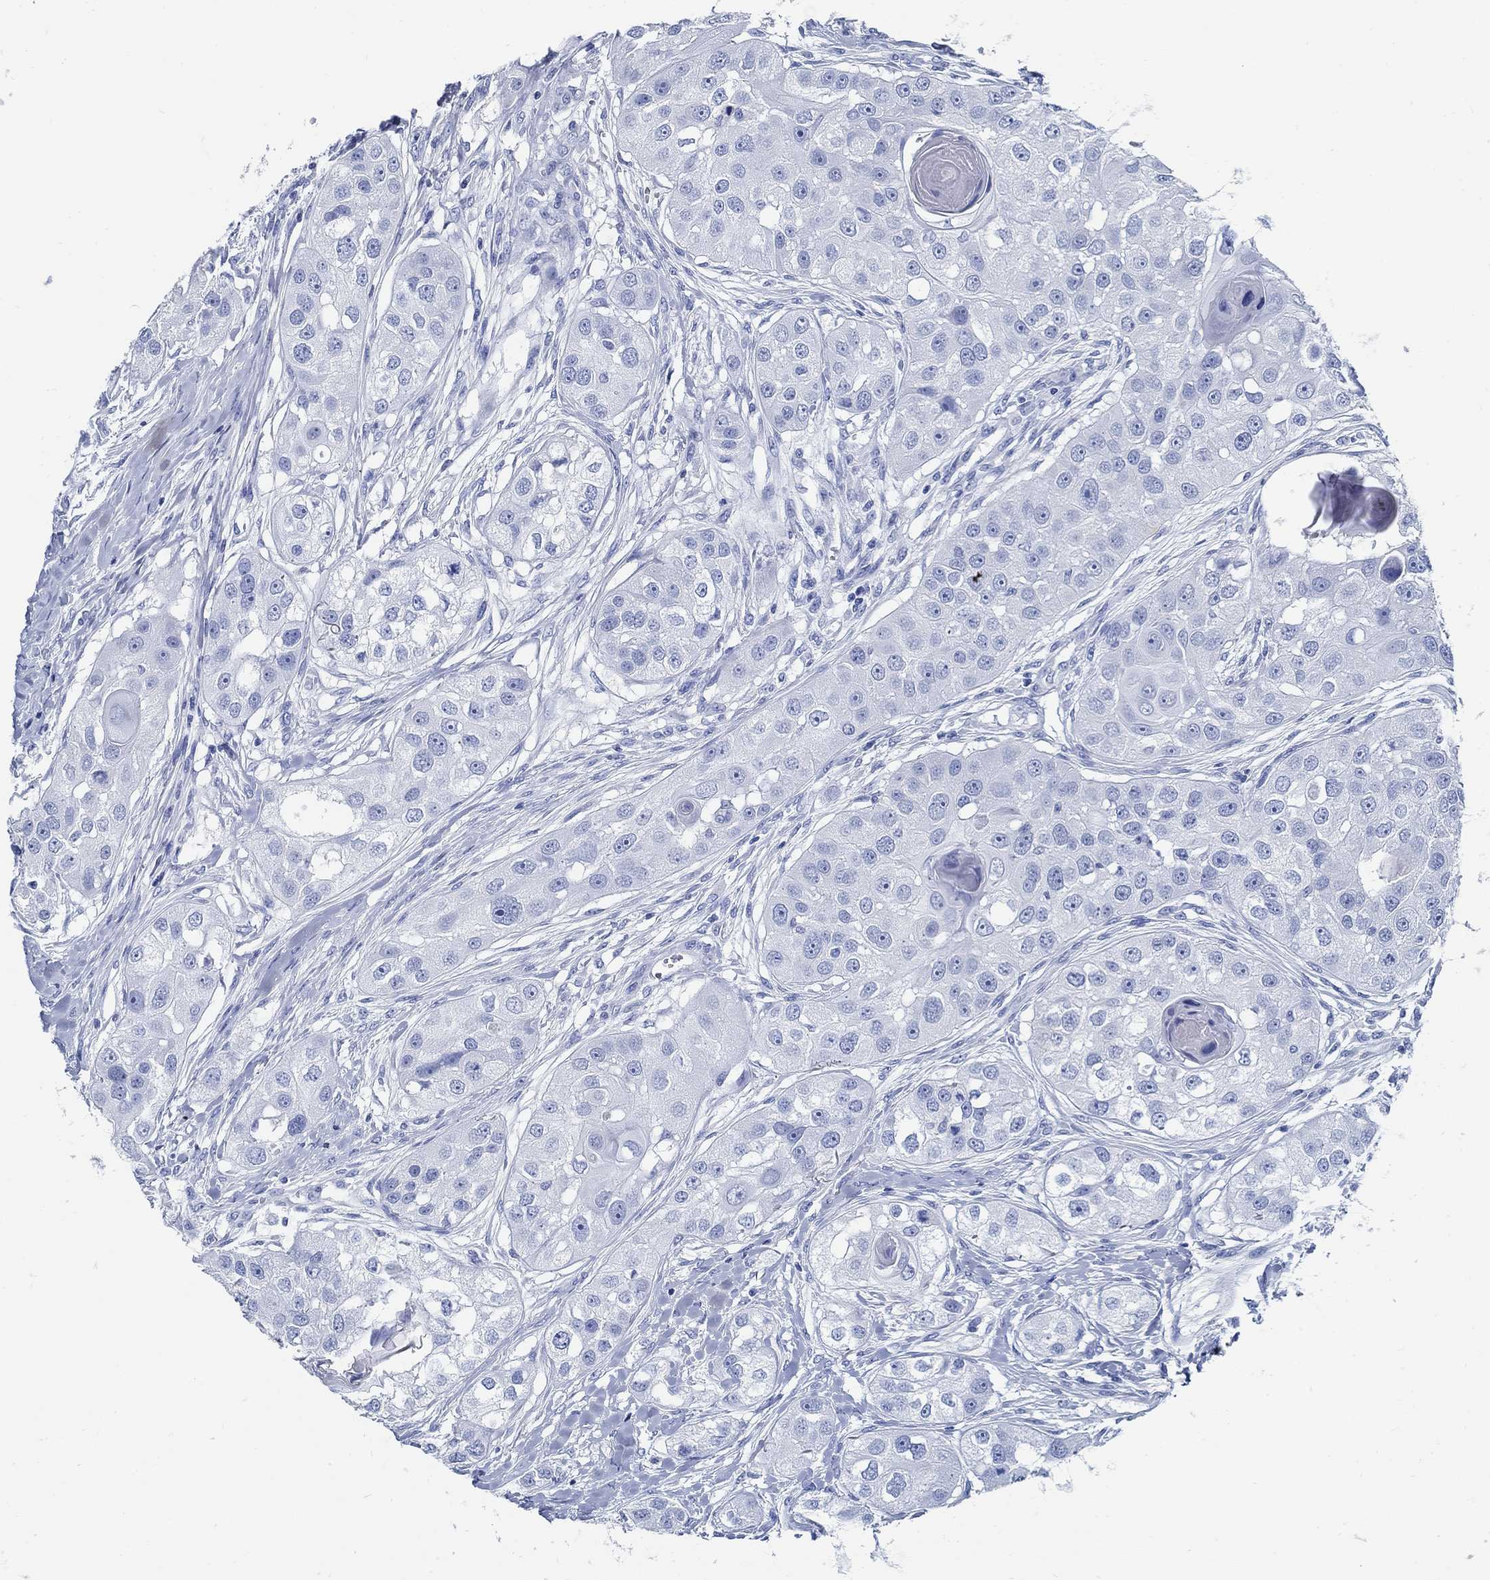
{"staining": {"intensity": "negative", "quantity": "none", "location": "none"}, "tissue": "head and neck cancer", "cell_type": "Tumor cells", "image_type": "cancer", "snomed": [{"axis": "morphology", "description": "Normal tissue, NOS"}, {"axis": "morphology", "description": "Squamous cell carcinoma, NOS"}, {"axis": "topography", "description": "Skeletal muscle"}, {"axis": "topography", "description": "Head-Neck"}], "caption": "Tumor cells show no significant staining in head and neck cancer.", "gene": "SLC45A1", "patient": {"sex": "male", "age": 51}}